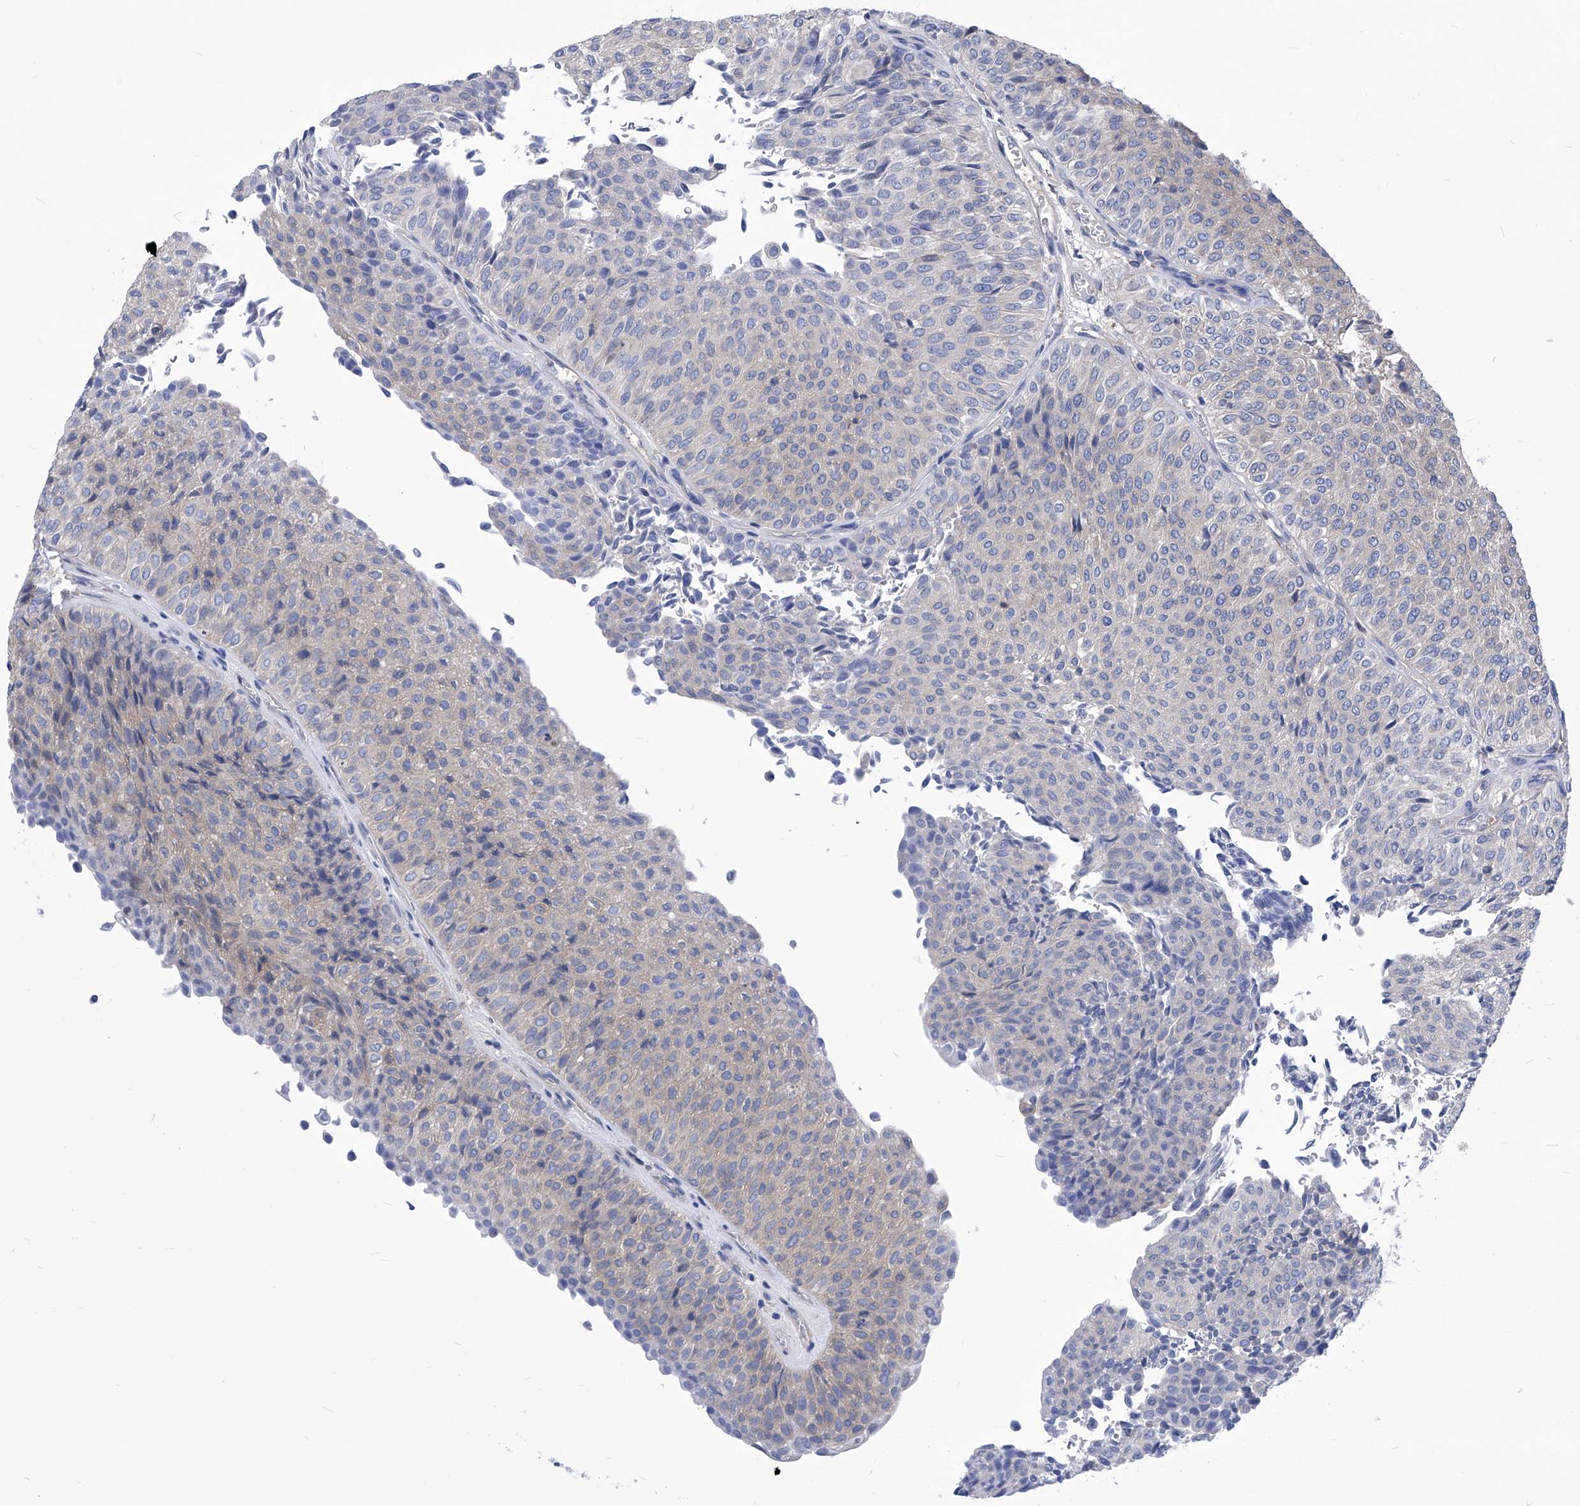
{"staining": {"intensity": "negative", "quantity": "none", "location": "none"}, "tissue": "urothelial cancer", "cell_type": "Tumor cells", "image_type": "cancer", "snomed": [{"axis": "morphology", "description": "Urothelial carcinoma, Low grade"}, {"axis": "topography", "description": "Urinary bladder"}], "caption": "Micrograph shows no protein expression in tumor cells of low-grade urothelial carcinoma tissue.", "gene": "XPNPEP1", "patient": {"sex": "male", "age": 78}}